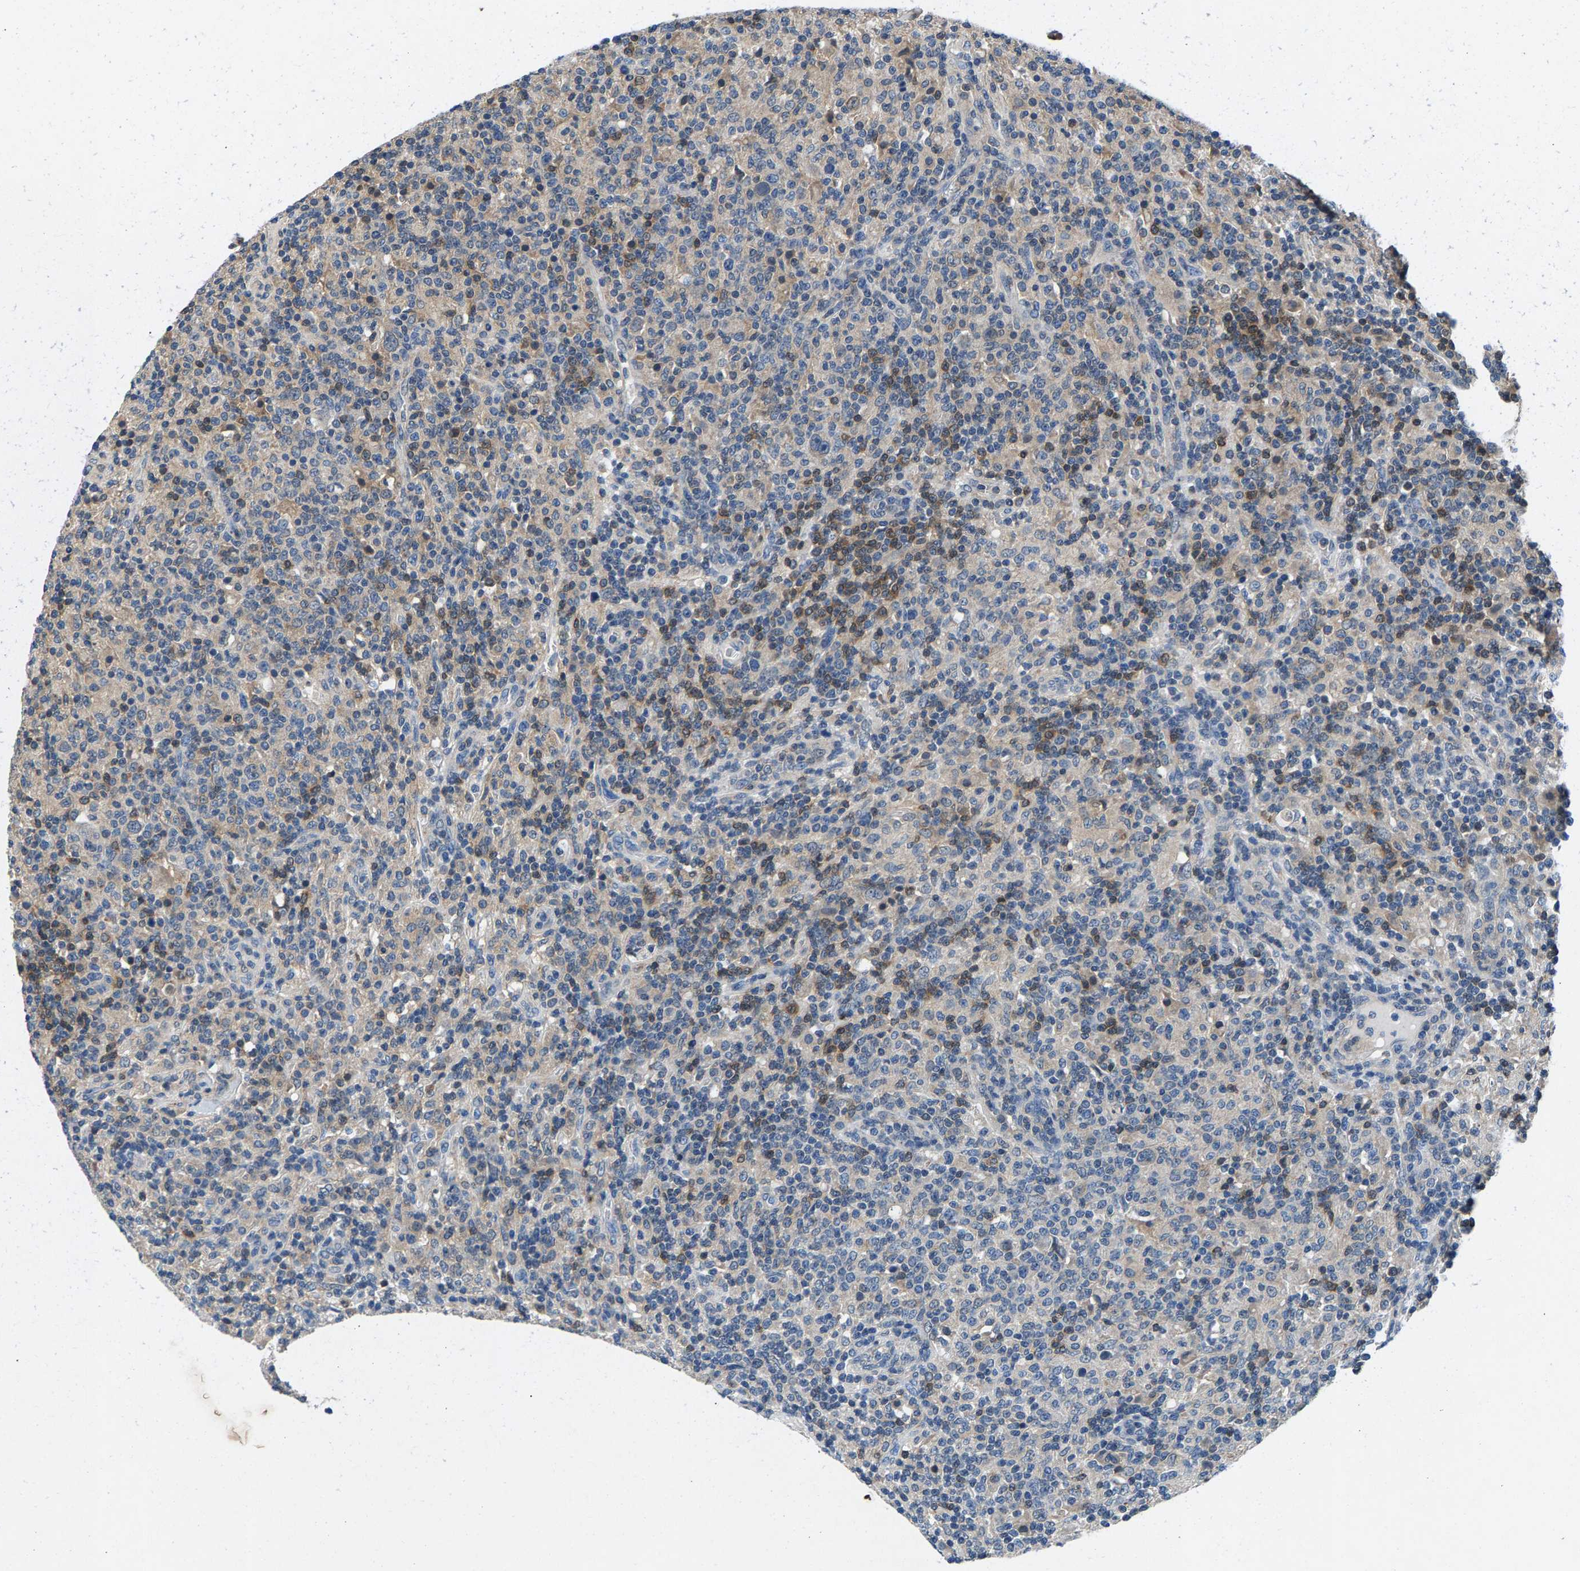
{"staining": {"intensity": "negative", "quantity": "none", "location": "none"}, "tissue": "lymphoma", "cell_type": "Tumor cells", "image_type": "cancer", "snomed": [{"axis": "morphology", "description": "Hodgkin's disease, NOS"}, {"axis": "topography", "description": "Lymph node"}], "caption": "Tumor cells show no significant expression in Hodgkin's disease.", "gene": "NT5C", "patient": {"sex": "male", "age": 70}}